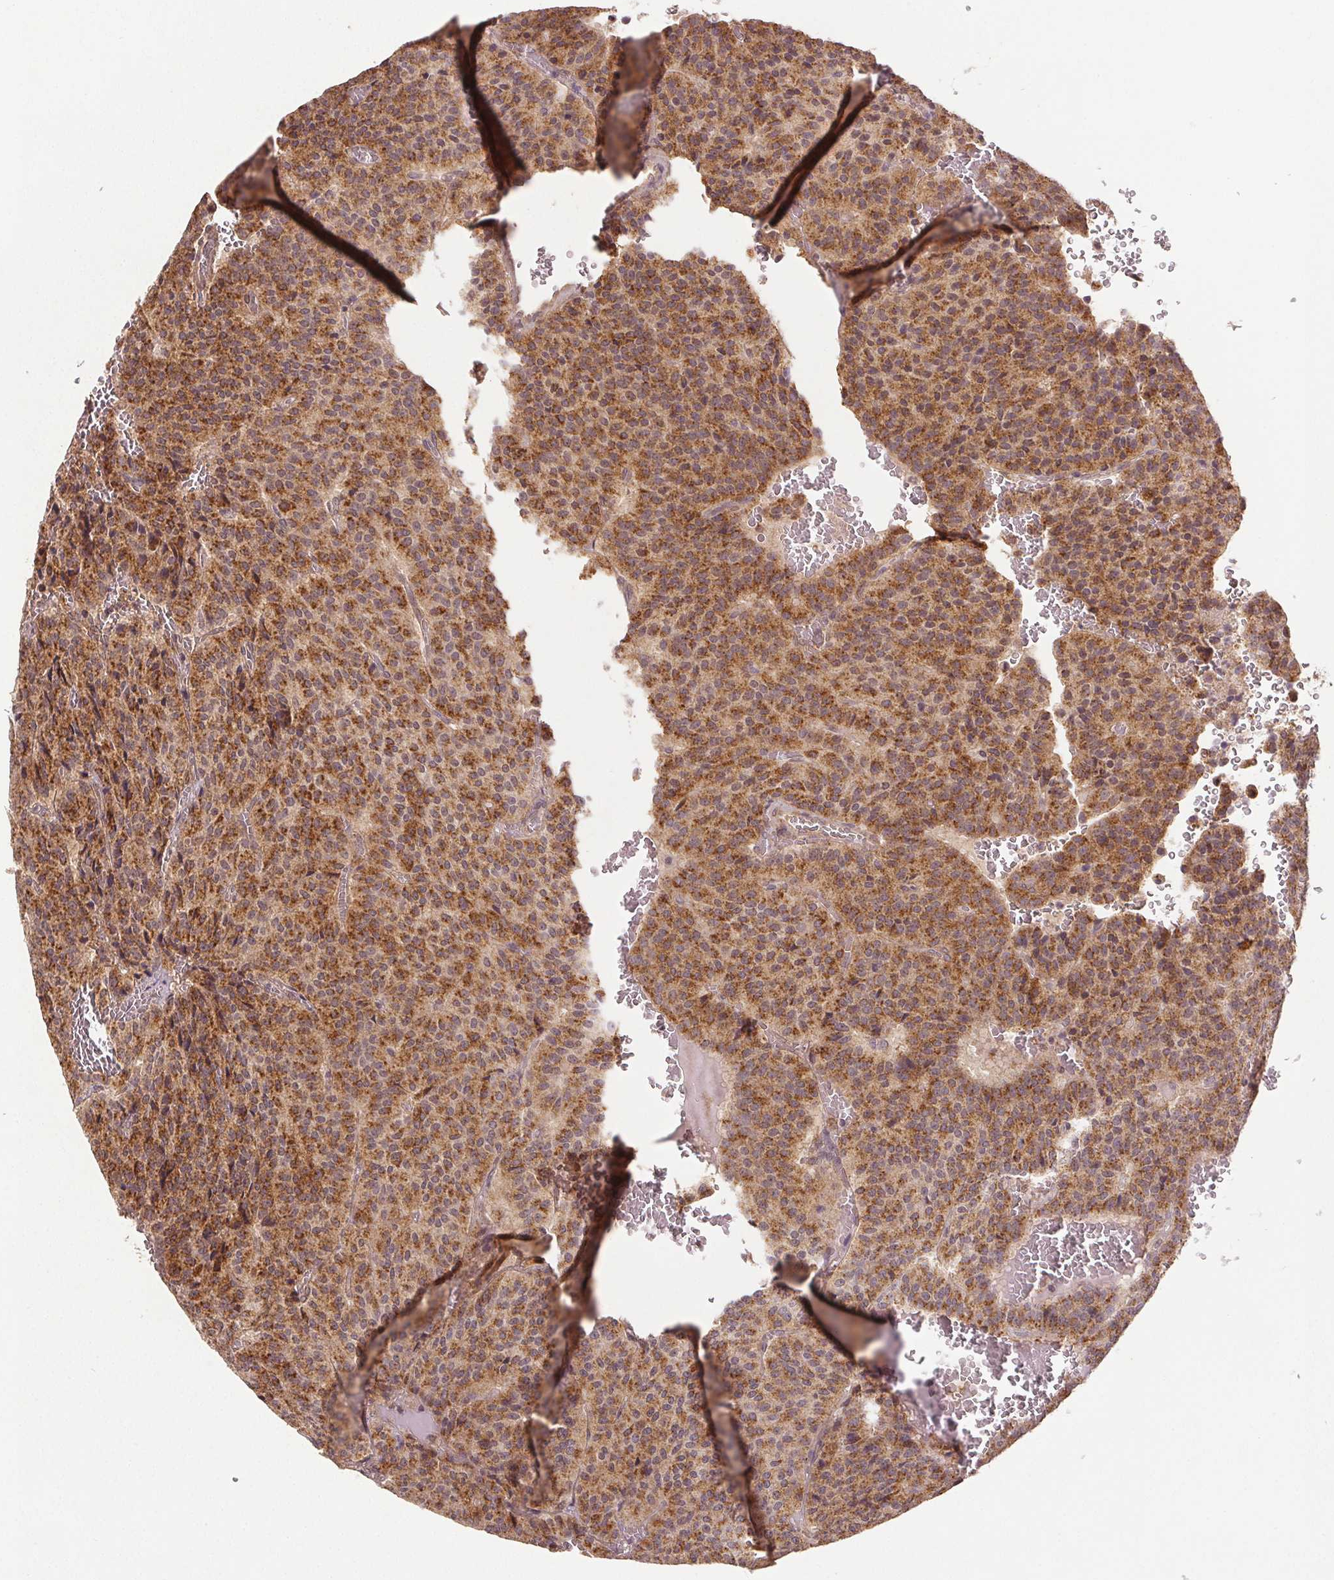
{"staining": {"intensity": "moderate", "quantity": ">75%", "location": "cytoplasmic/membranous"}, "tissue": "carcinoid", "cell_type": "Tumor cells", "image_type": "cancer", "snomed": [{"axis": "morphology", "description": "Carcinoid, malignant, NOS"}, {"axis": "topography", "description": "Lung"}], "caption": "High-power microscopy captured an immunohistochemistry (IHC) micrograph of malignant carcinoid, revealing moderate cytoplasmic/membranous staining in approximately >75% of tumor cells.", "gene": "EPHB3", "patient": {"sex": "male", "age": 70}}